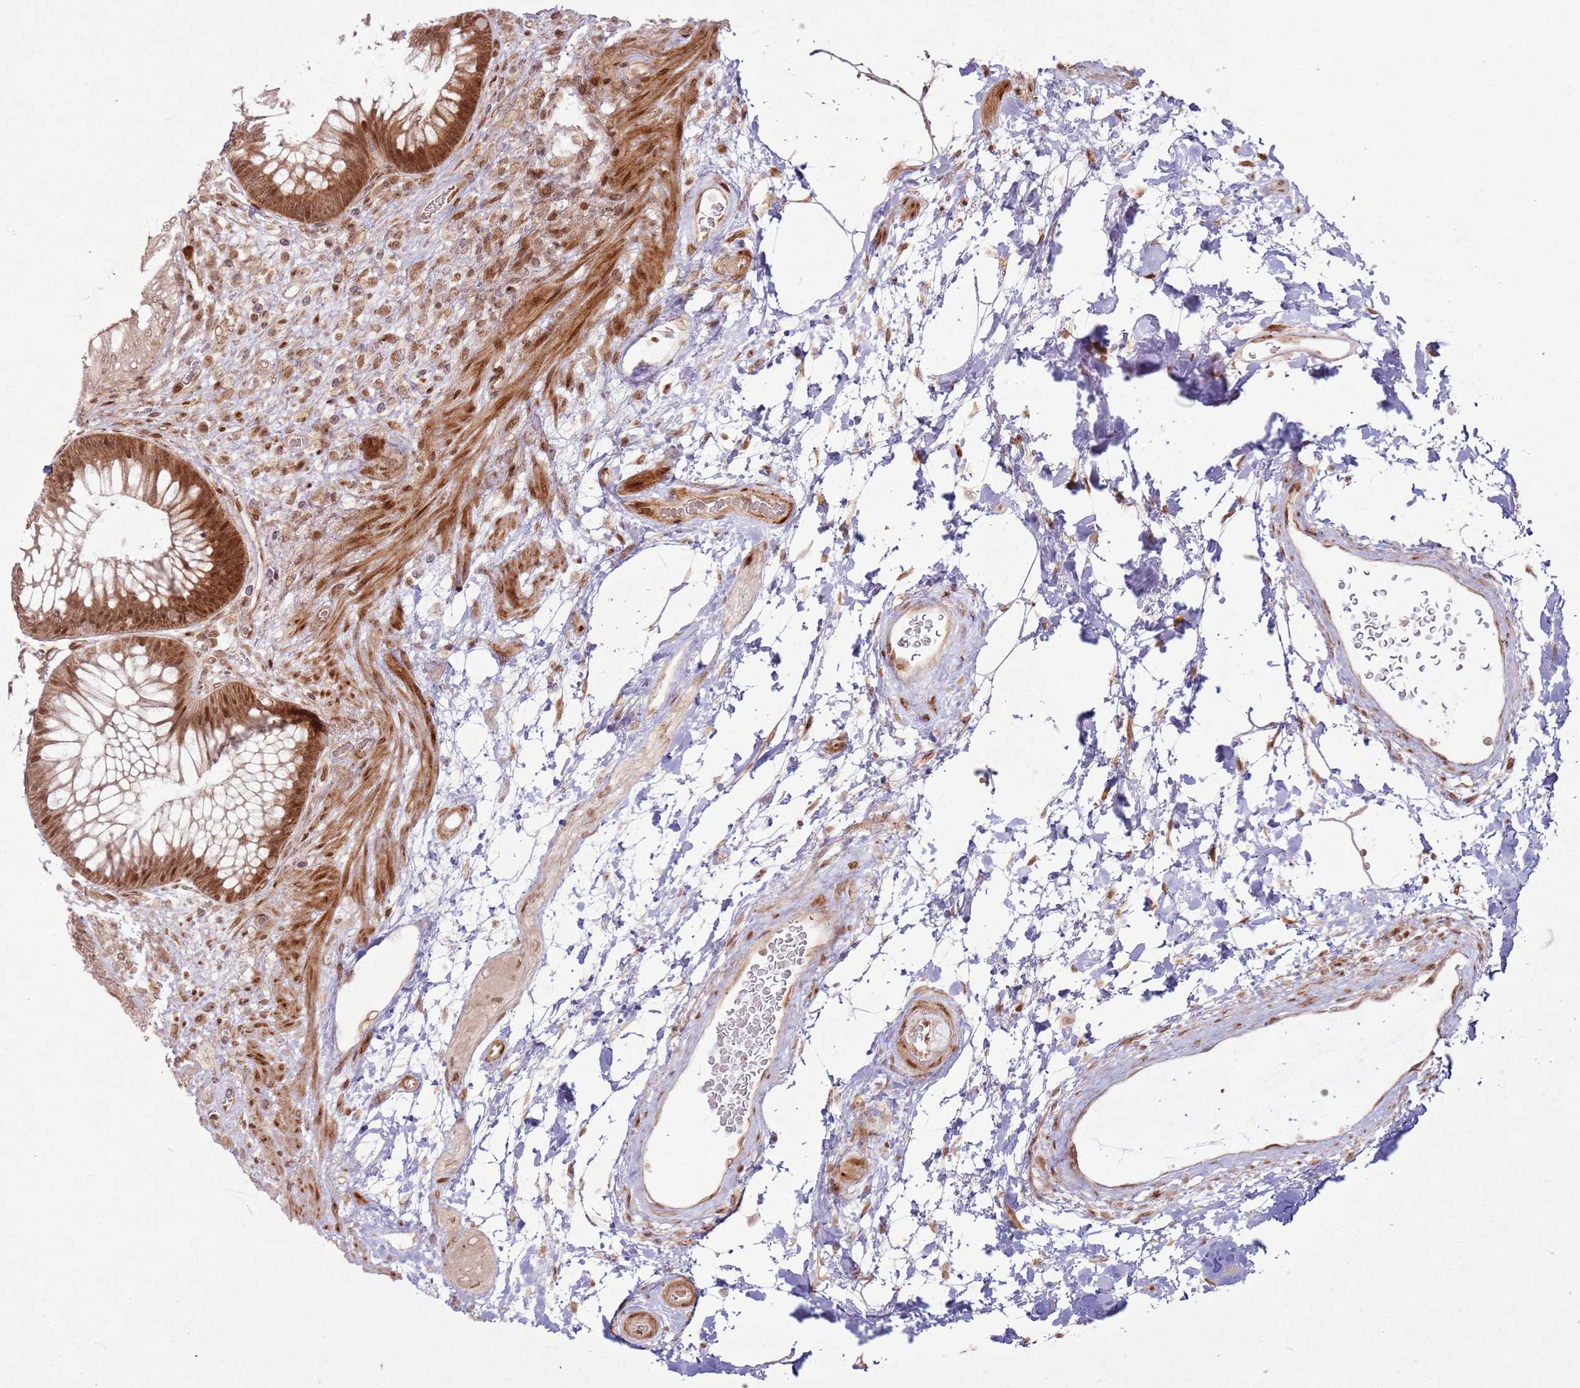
{"staining": {"intensity": "moderate", "quantity": ">75%", "location": "cytoplasmic/membranous,nuclear"}, "tissue": "rectum", "cell_type": "Glandular cells", "image_type": "normal", "snomed": [{"axis": "morphology", "description": "Normal tissue, NOS"}, {"axis": "topography", "description": "Rectum"}], "caption": "Moderate cytoplasmic/membranous,nuclear expression is seen in about >75% of glandular cells in benign rectum.", "gene": "KLHL36", "patient": {"sex": "male", "age": 51}}